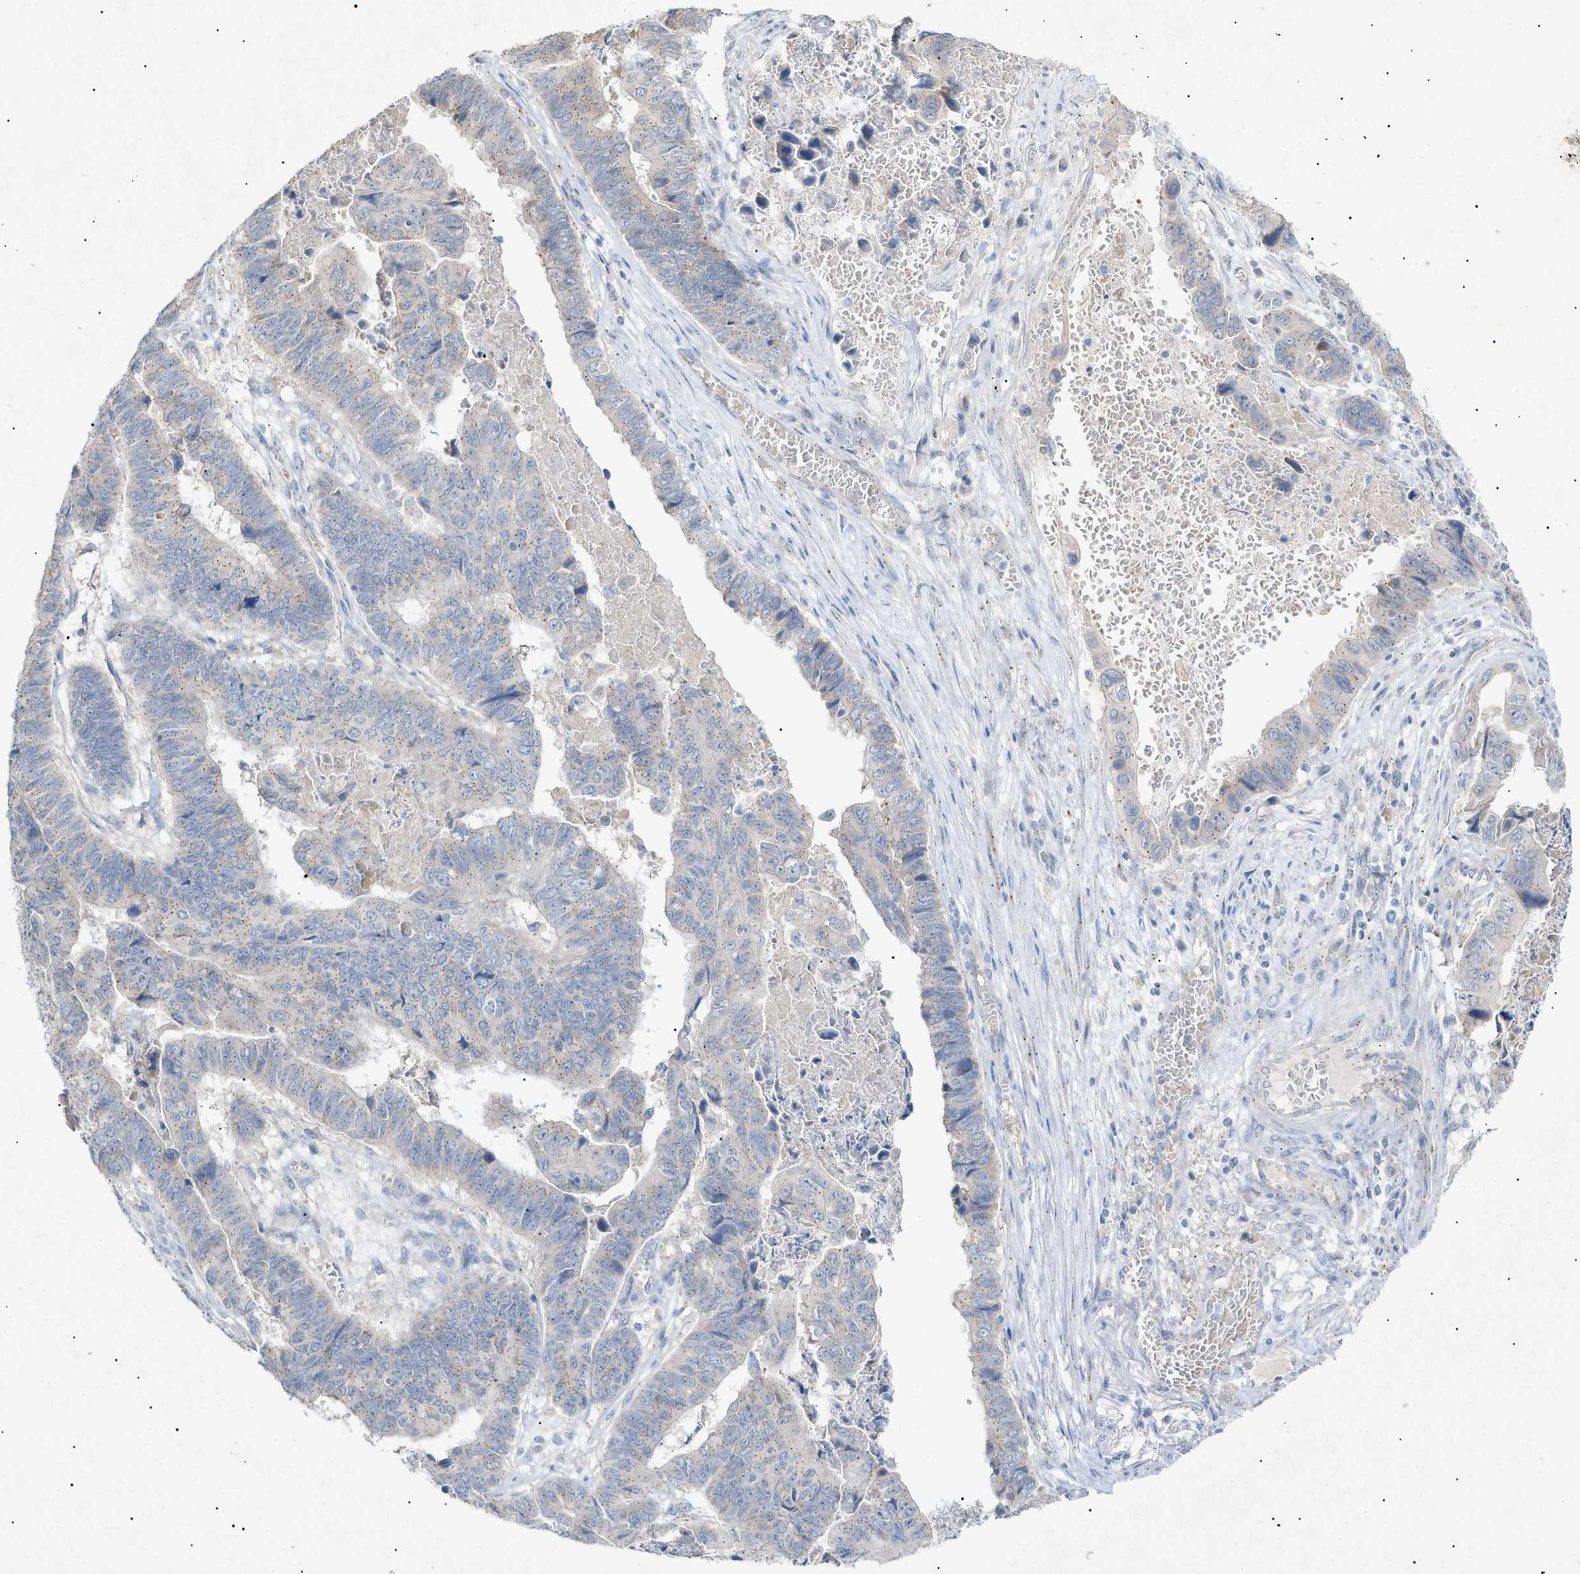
{"staining": {"intensity": "negative", "quantity": "none", "location": "none"}, "tissue": "stomach cancer", "cell_type": "Tumor cells", "image_type": "cancer", "snomed": [{"axis": "morphology", "description": "Adenocarcinoma, NOS"}, {"axis": "topography", "description": "Stomach, lower"}], "caption": "Immunohistochemistry image of human adenocarcinoma (stomach) stained for a protein (brown), which exhibits no positivity in tumor cells.", "gene": "SLC25A31", "patient": {"sex": "male", "age": 77}}